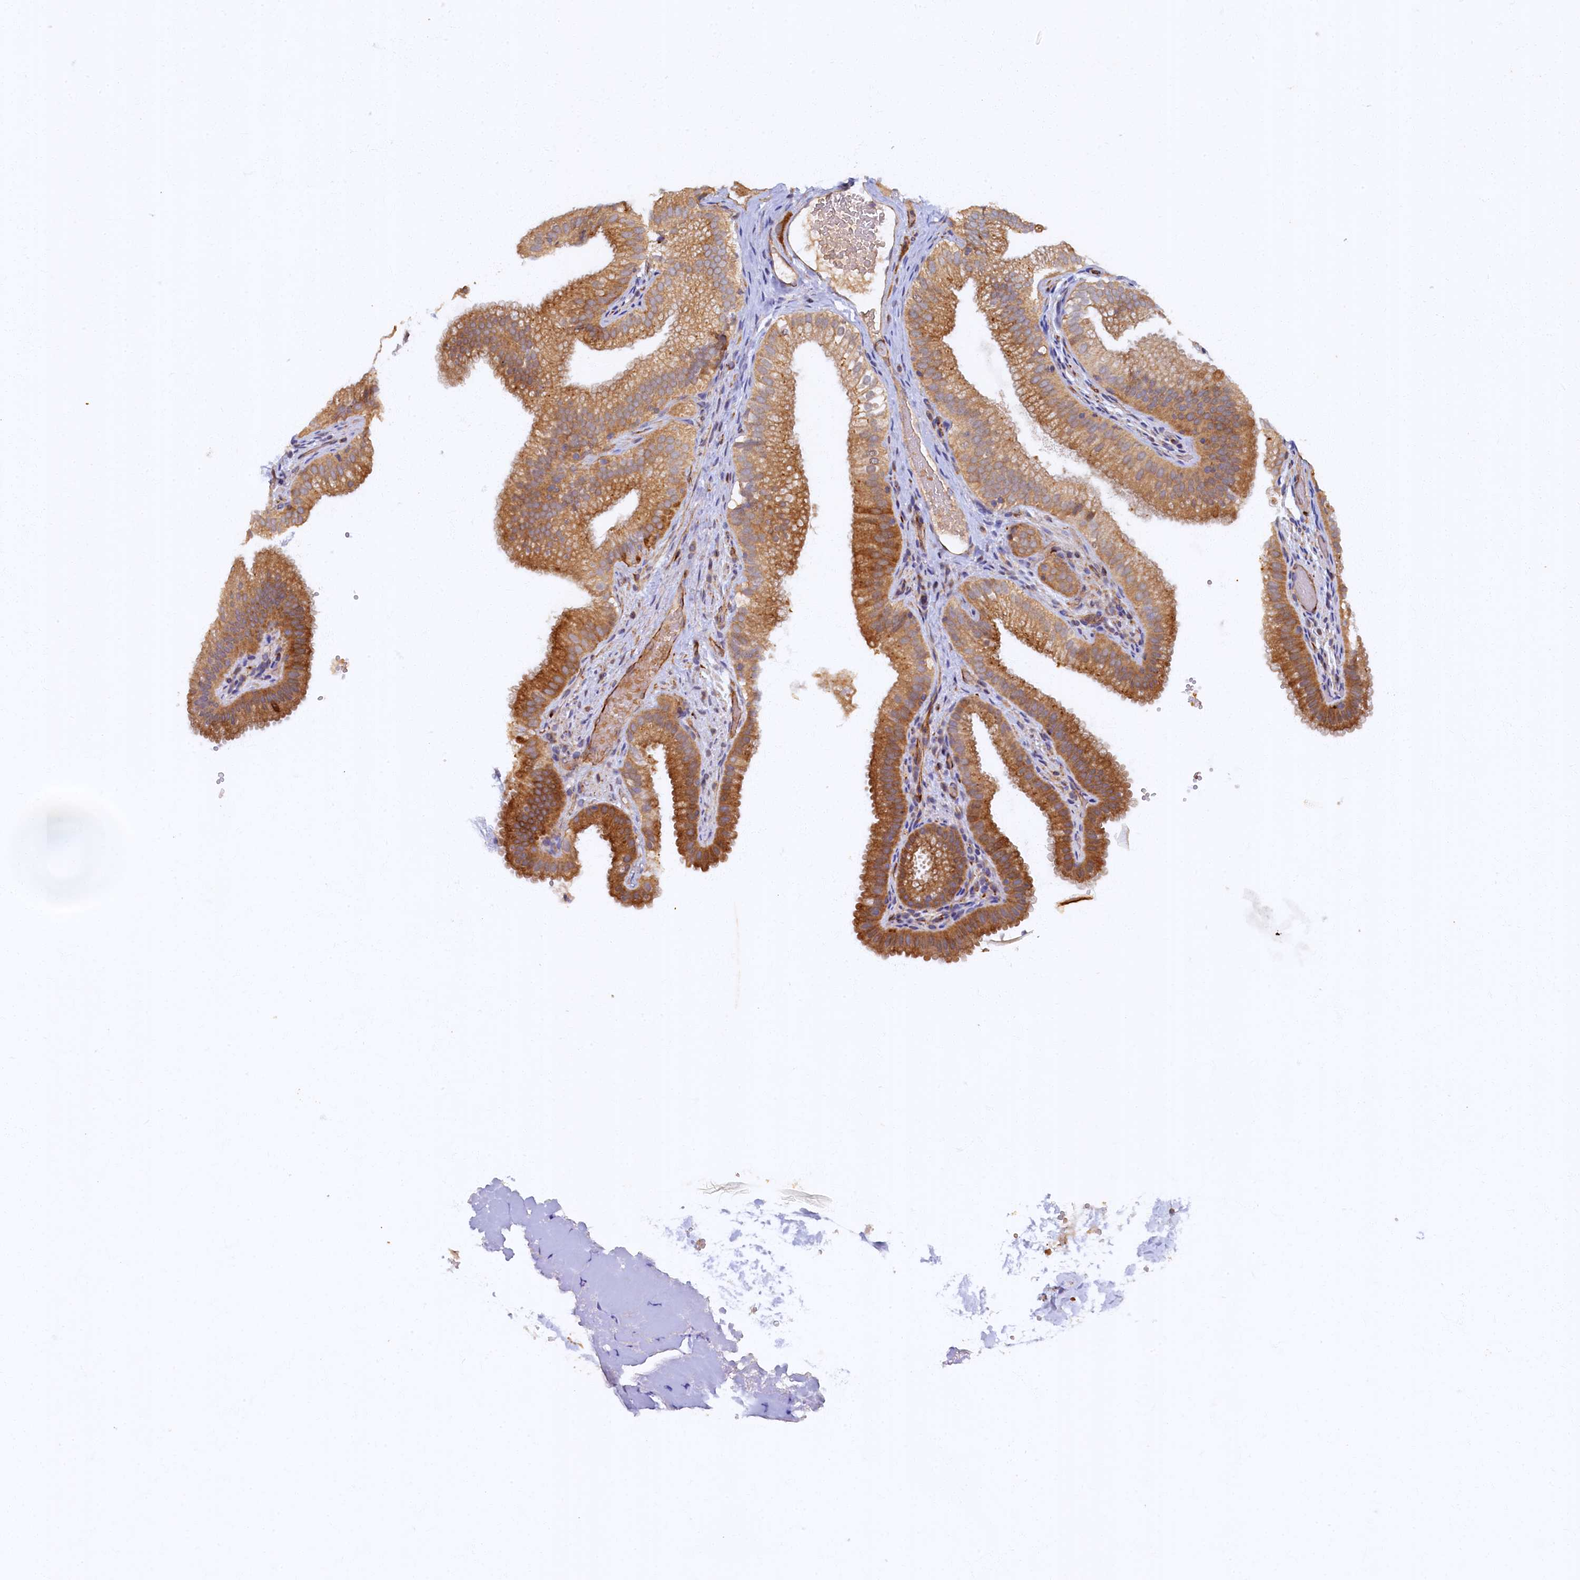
{"staining": {"intensity": "moderate", "quantity": ">75%", "location": "cytoplasmic/membranous"}, "tissue": "gallbladder", "cell_type": "Glandular cells", "image_type": "normal", "snomed": [{"axis": "morphology", "description": "Normal tissue, NOS"}, {"axis": "topography", "description": "Gallbladder"}], "caption": "DAB immunohistochemical staining of benign gallbladder exhibits moderate cytoplasmic/membranous protein staining in approximately >75% of glandular cells. (Stains: DAB in brown, nuclei in blue, Microscopy: brightfield microscopy at high magnification).", "gene": "ARL11", "patient": {"sex": "female", "age": 30}}